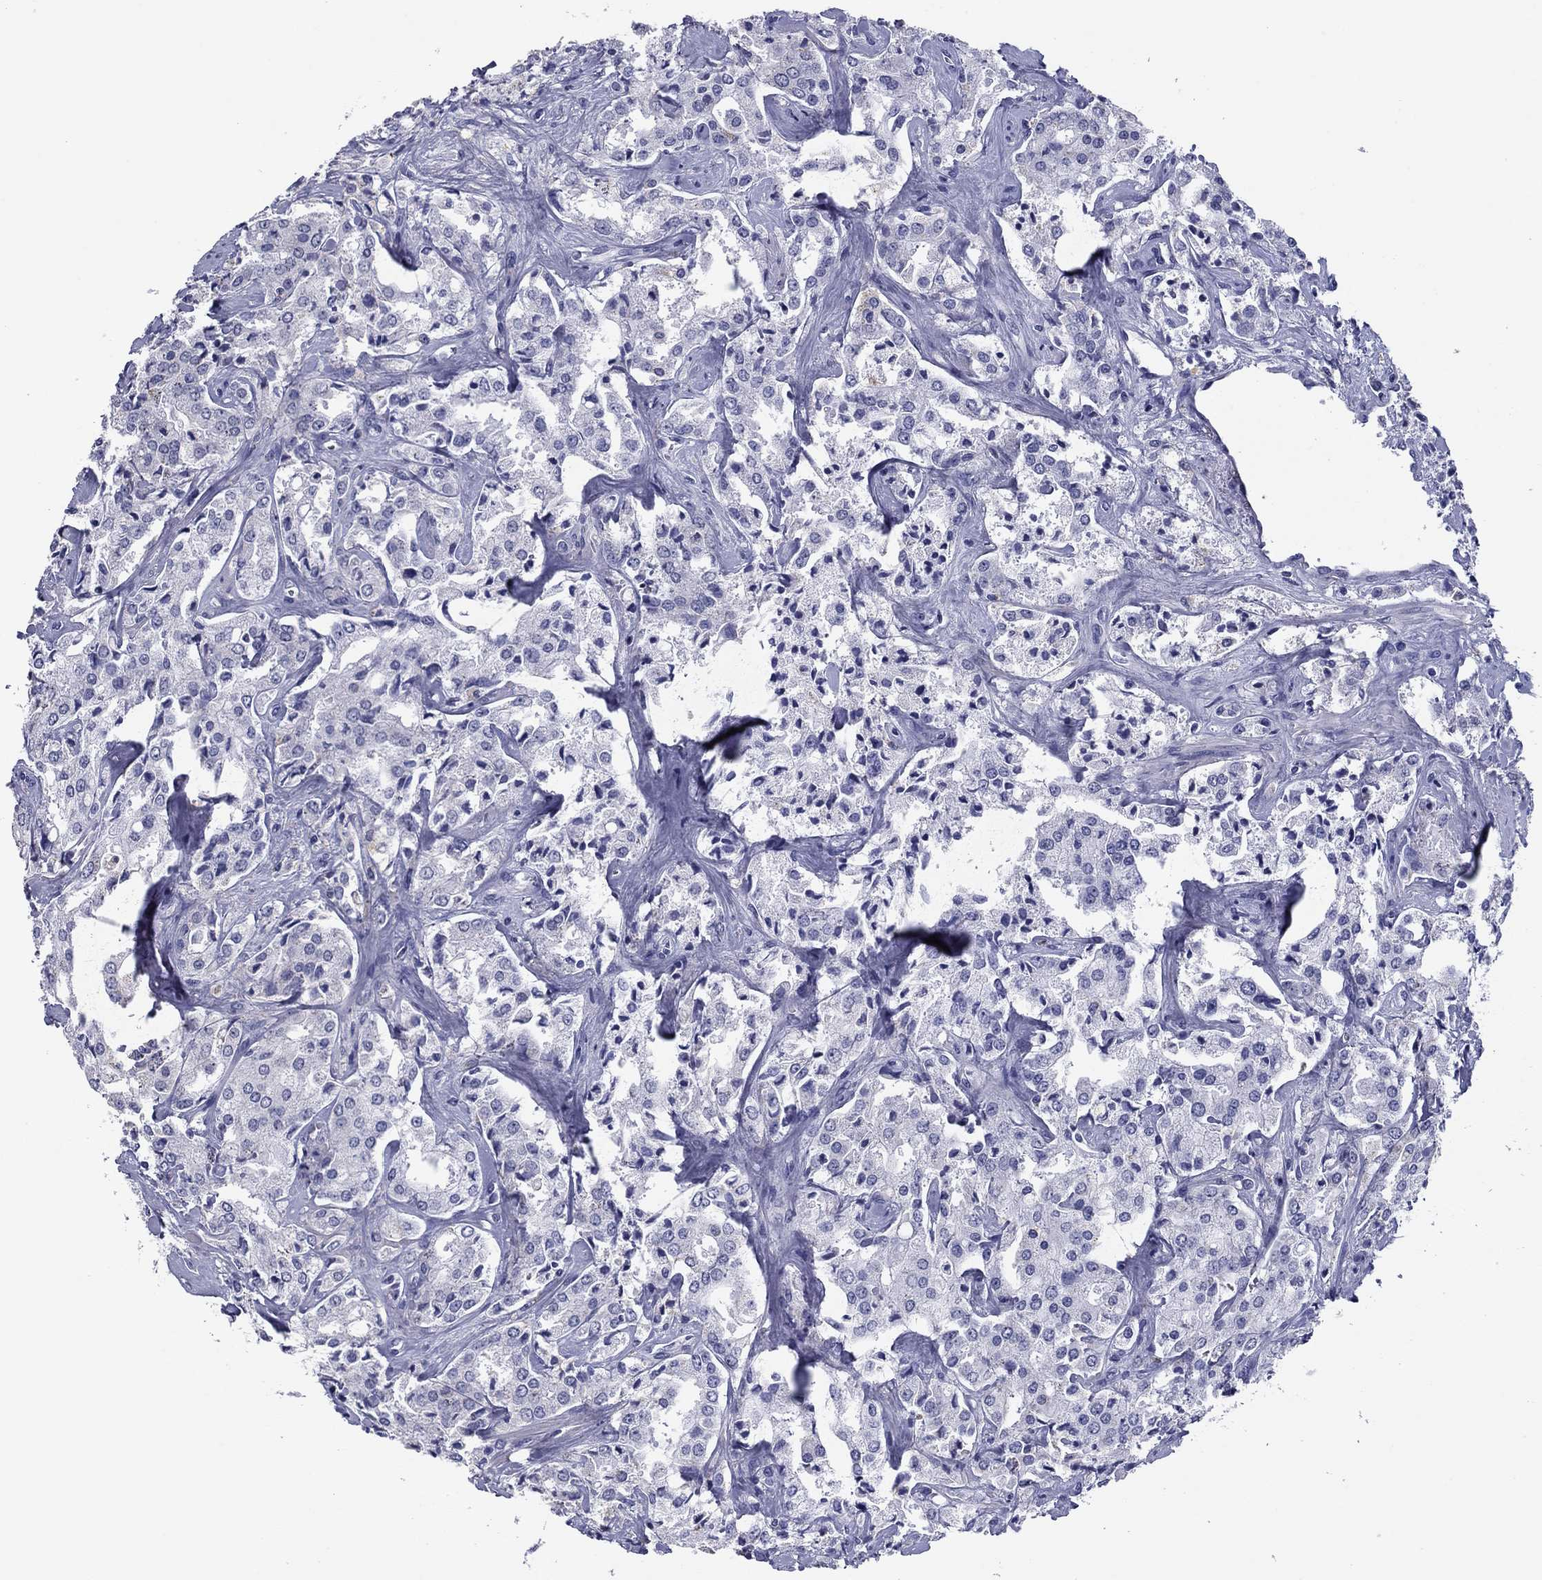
{"staining": {"intensity": "negative", "quantity": "none", "location": "none"}, "tissue": "prostate cancer", "cell_type": "Tumor cells", "image_type": "cancer", "snomed": [{"axis": "morphology", "description": "Adenocarcinoma, NOS"}, {"axis": "topography", "description": "Prostate"}], "caption": "High magnification brightfield microscopy of prostate cancer stained with DAB (3,3'-diaminobenzidine) (brown) and counterstained with hematoxylin (blue): tumor cells show no significant positivity.", "gene": "TCFL5", "patient": {"sex": "male", "age": 66}}